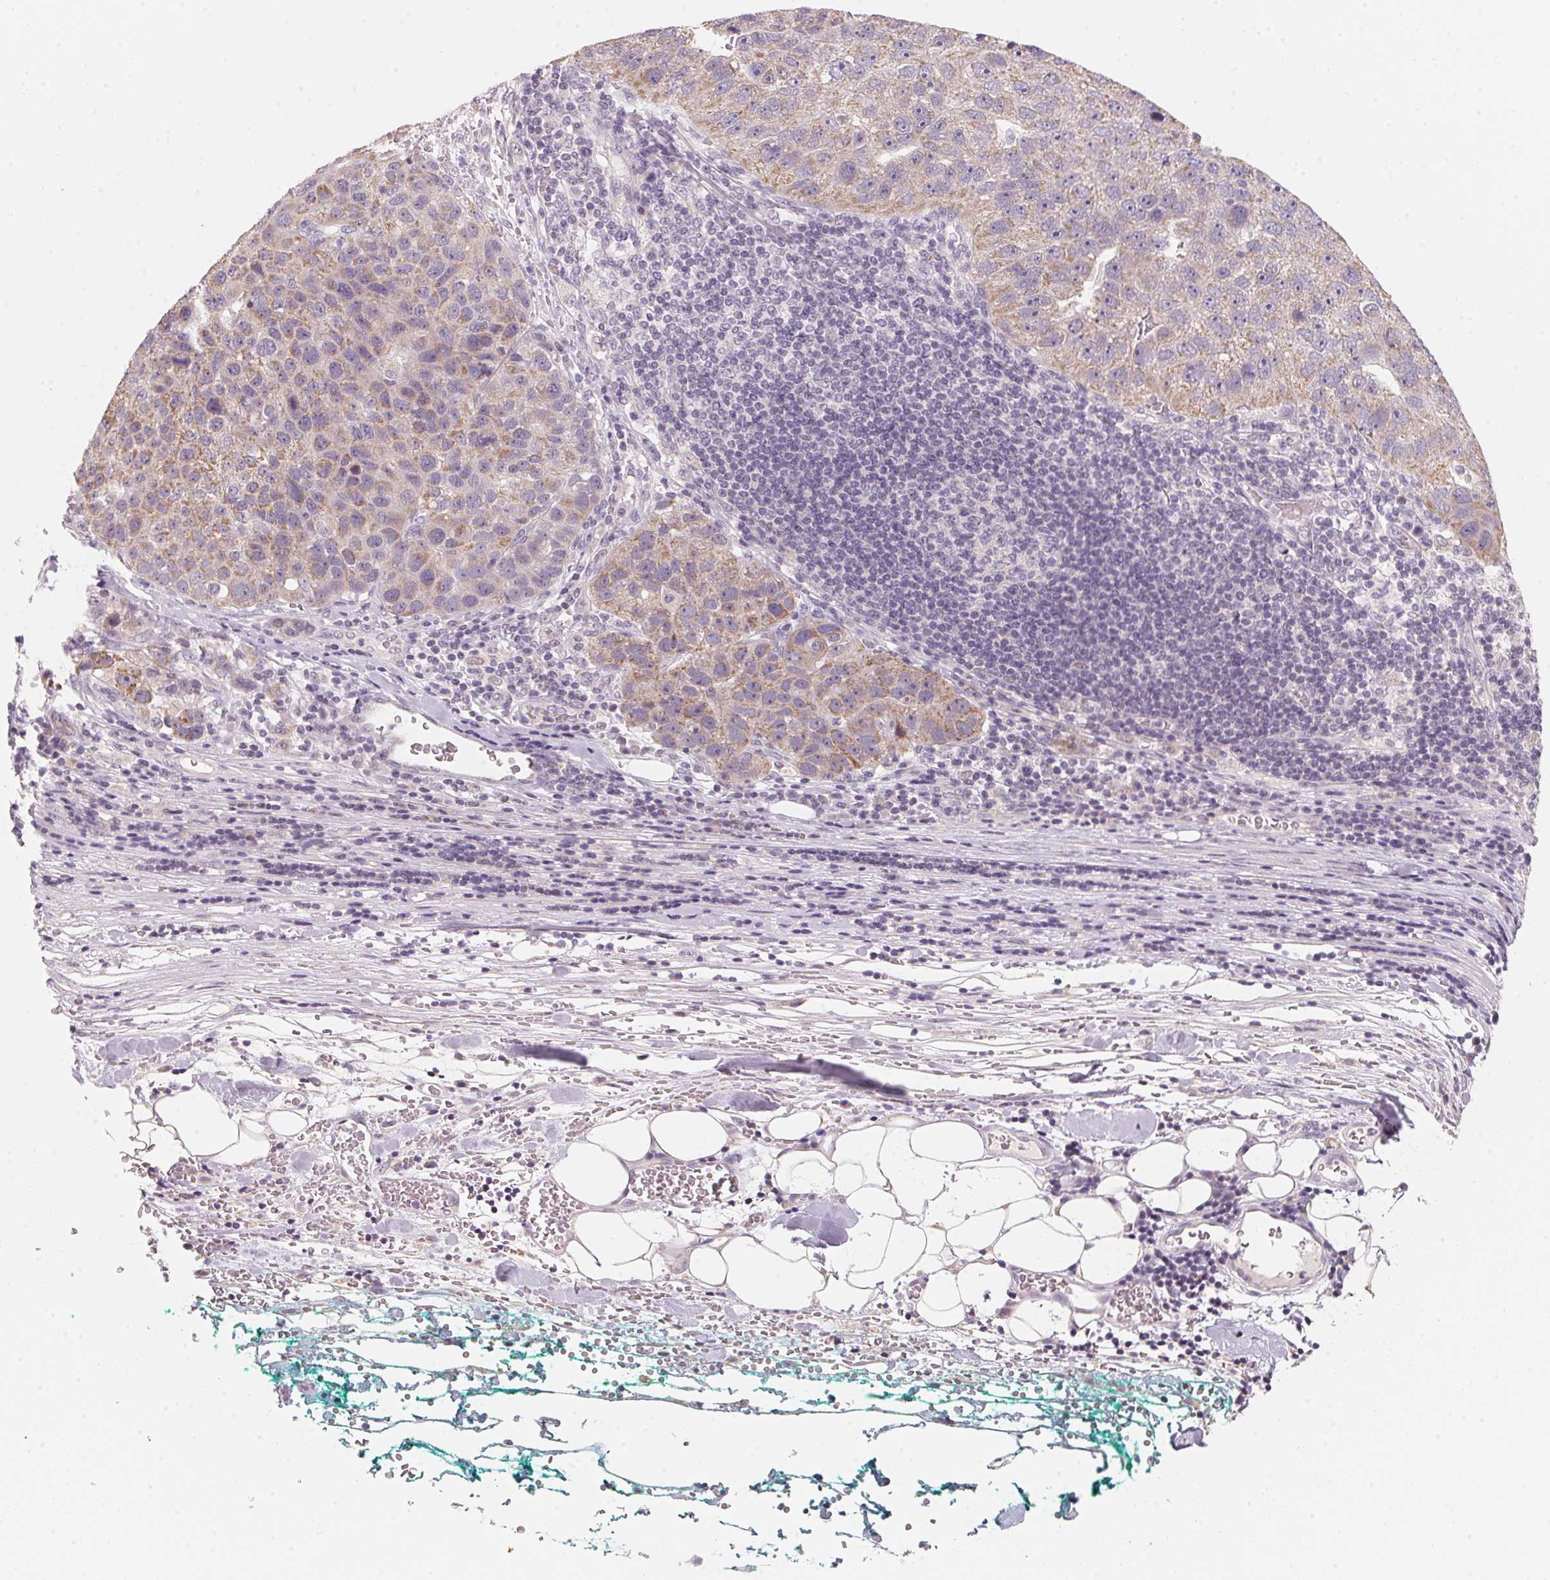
{"staining": {"intensity": "weak", "quantity": "25%-75%", "location": "cytoplasmic/membranous"}, "tissue": "pancreatic cancer", "cell_type": "Tumor cells", "image_type": "cancer", "snomed": [{"axis": "morphology", "description": "Adenocarcinoma, NOS"}, {"axis": "topography", "description": "Pancreas"}], "caption": "Immunohistochemistry of human pancreatic cancer (adenocarcinoma) demonstrates low levels of weak cytoplasmic/membranous expression in about 25%-75% of tumor cells.", "gene": "ANKRD31", "patient": {"sex": "female", "age": 61}}